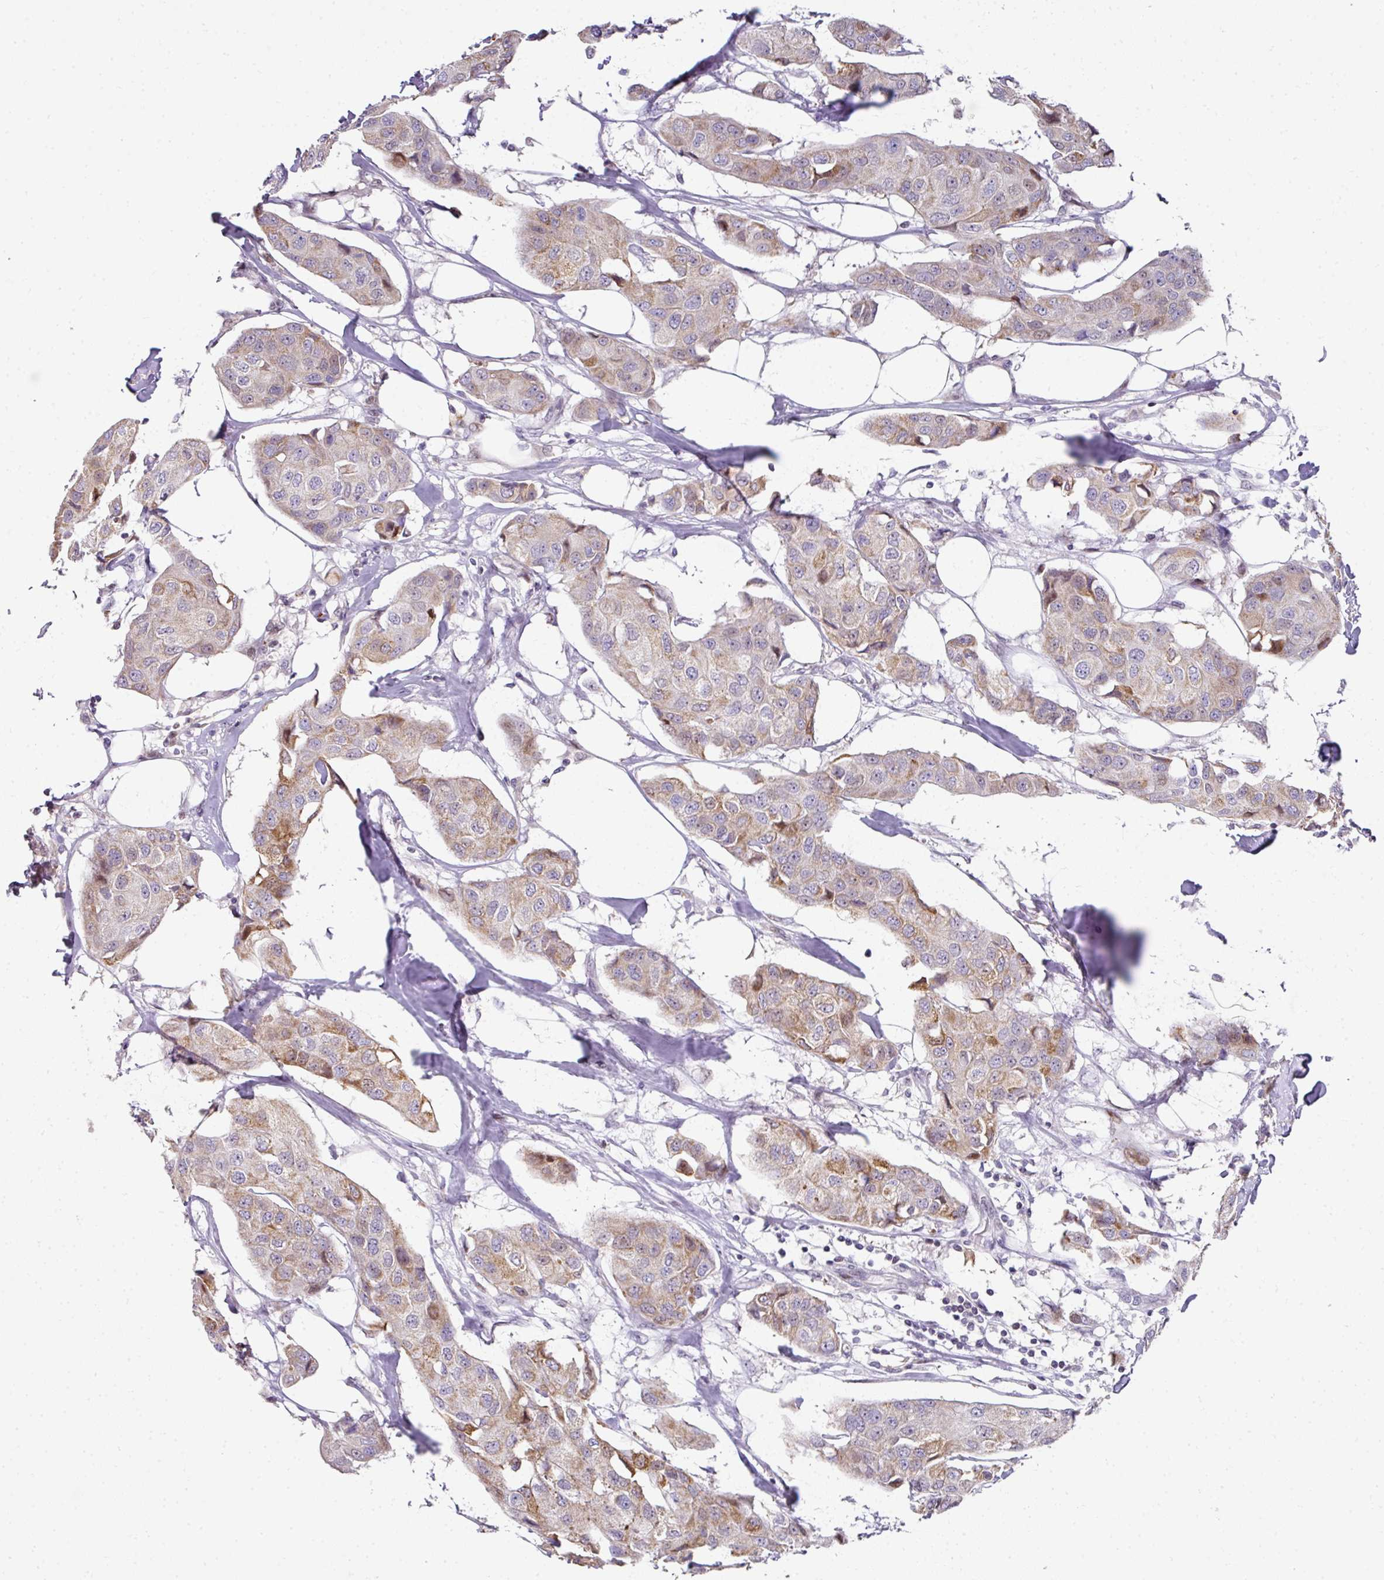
{"staining": {"intensity": "moderate", "quantity": "<25%", "location": "cytoplasmic/membranous,nuclear"}, "tissue": "breast cancer", "cell_type": "Tumor cells", "image_type": "cancer", "snomed": [{"axis": "morphology", "description": "Duct carcinoma"}, {"axis": "topography", "description": "Breast"}], "caption": "Immunohistochemical staining of breast intraductal carcinoma reveals low levels of moderate cytoplasmic/membranous and nuclear expression in approximately <25% of tumor cells.", "gene": "ANKRD18A", "patient": {"sex": "female", "age": 80}}